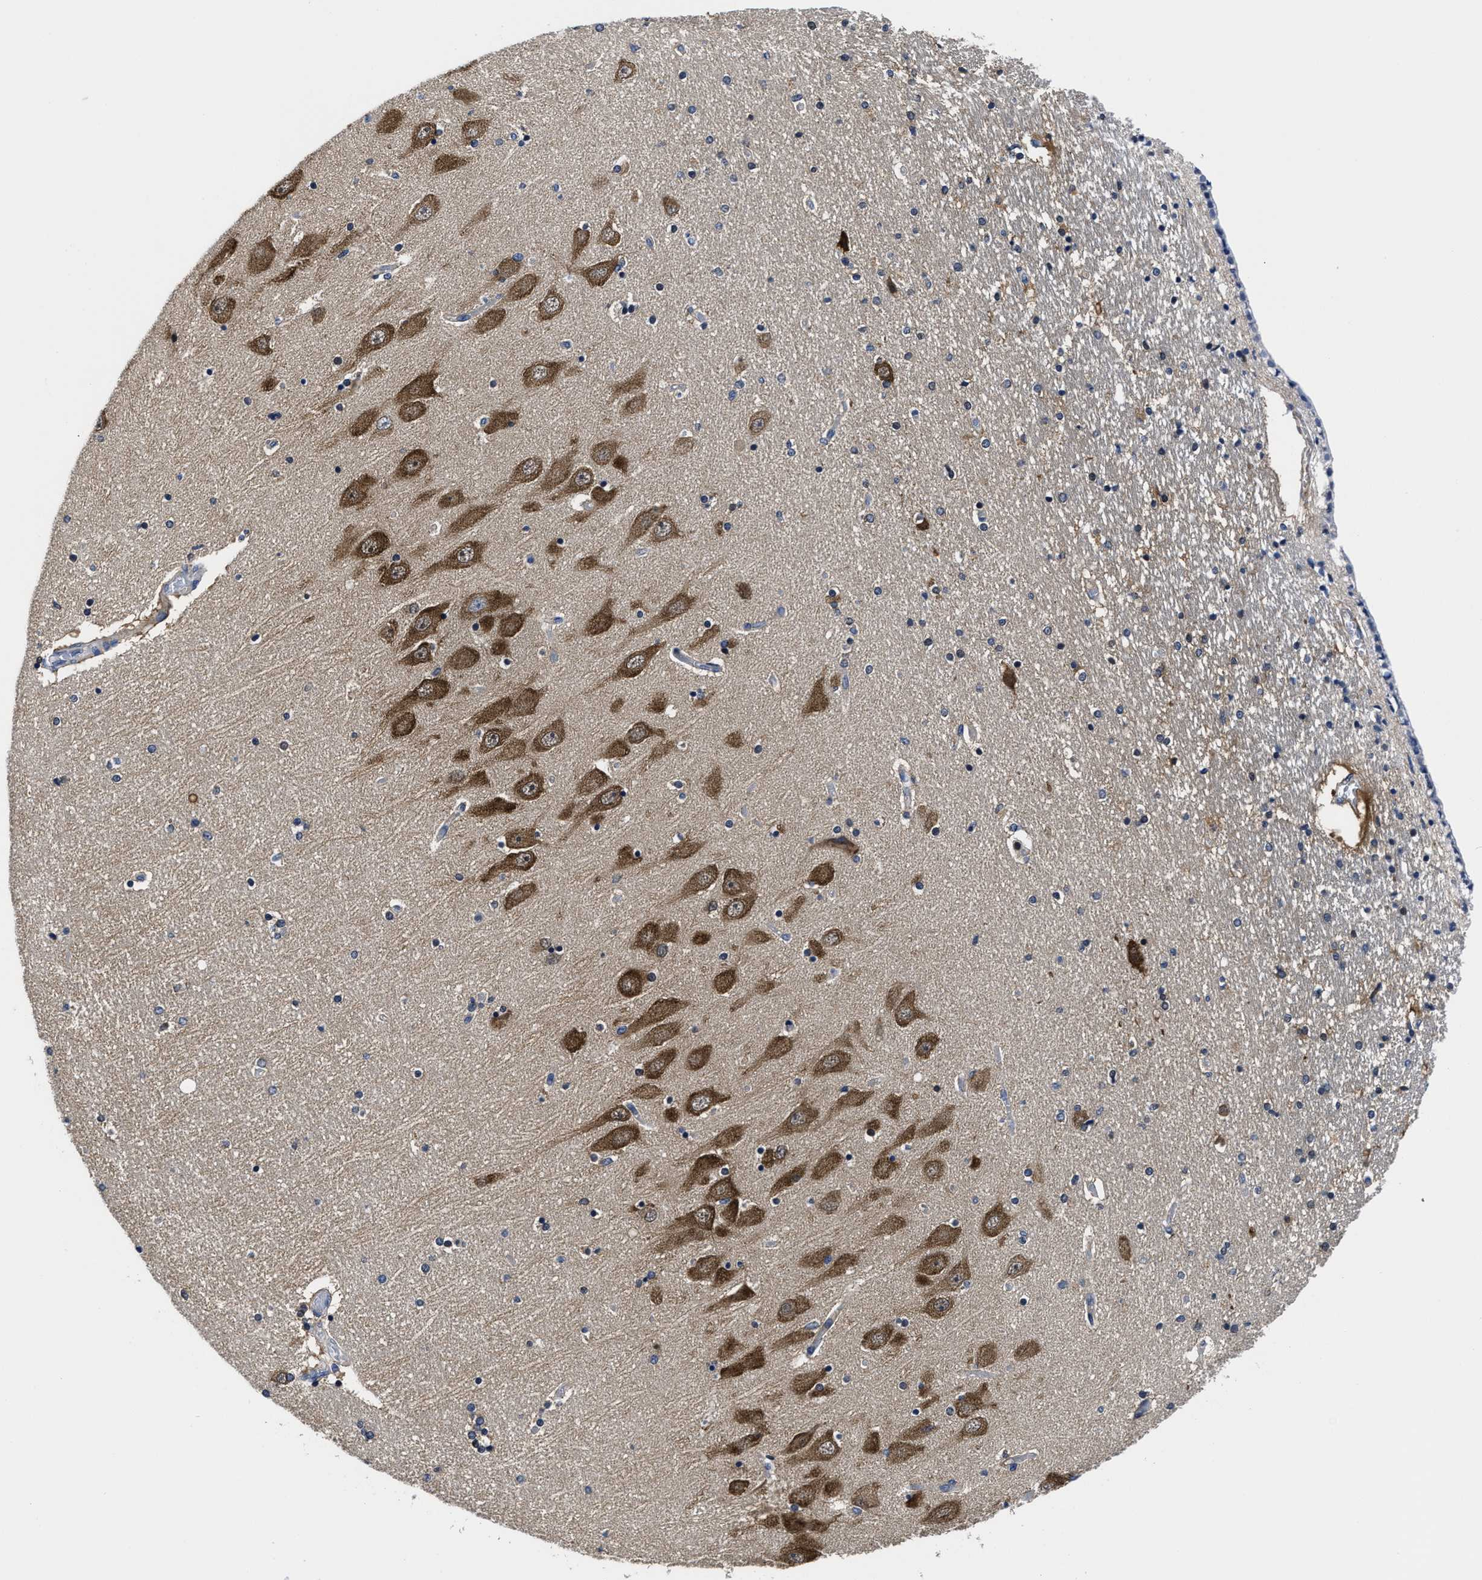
{"staining": {"intensity": "negative", "quantity": "none", "location": "none"}, "tissue": "hippocampus", "cell_type": "Glial cells", "image_type": "normal", "snomed": [{"axis": "morphology", "description": "Normal tissue, NOS"}, {"axis": "topography", "description": "Hippocampus"}], "caption": "Immunohistochemical staining of unremarkable hippocampus demonstrates no significant positivity in glial cells.", "gene": "YARS1", "patient": {"sex": "female", "age": 54}}